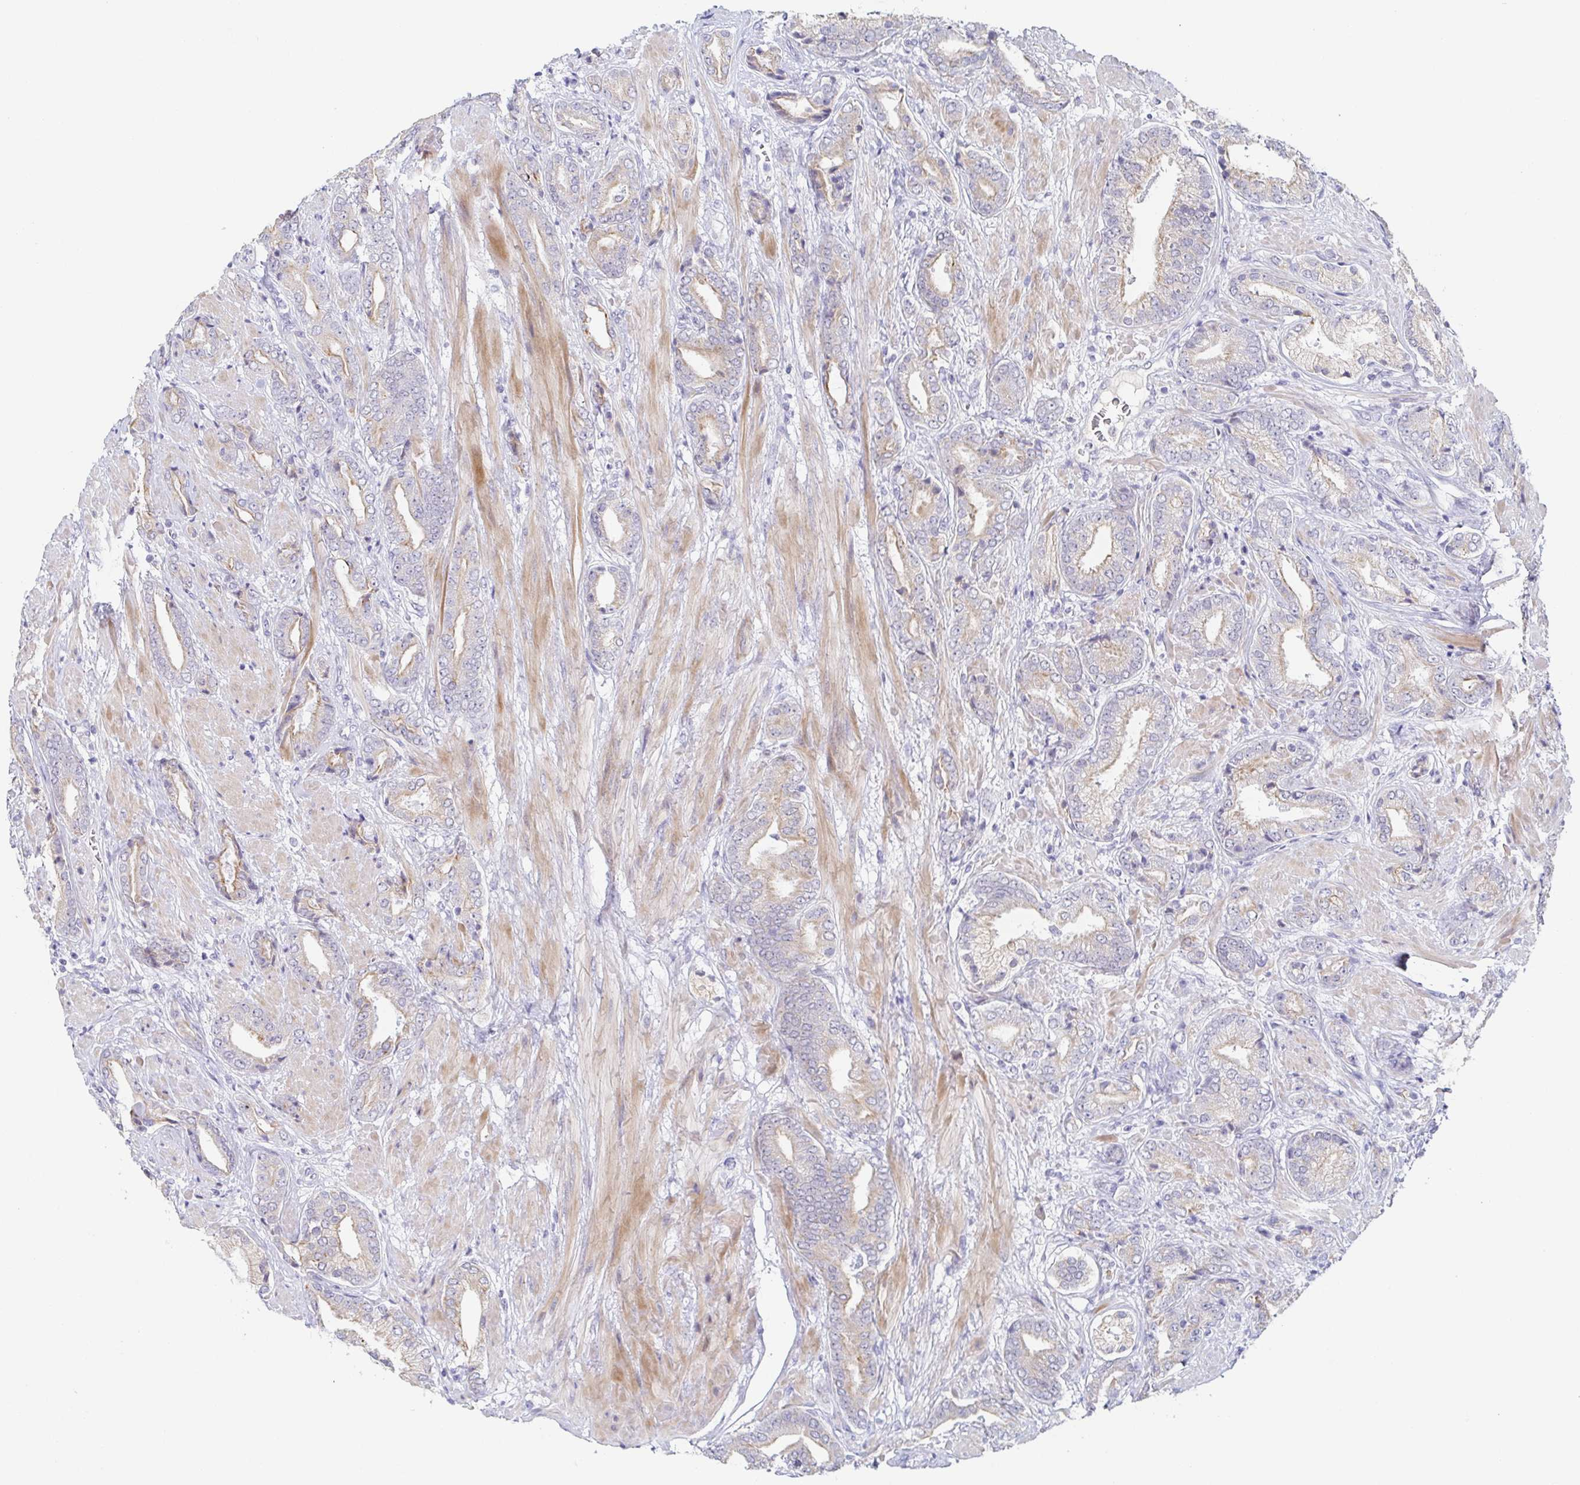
{"staining": {"intensity": "weak", "quantity": "25%-75%", "location": "cytoplasmic/membranous"}, "tissue": "prostate cancer", "cell_type": "Tumor cells", "image_type": "cancer", "snomed": [{"axis": "morphology", "description": "Adenocarcinoma, High grade"}, {"axis": "topography", "description": "Prostate"}], "caption": "DAB (3,3'-diaminobenzidine) immunohistochemical staining of human prostate cancer (adenocarcinoma (high-grade)) exhibits weak cytoplasmic/membranous protein expression in approximately 25%-75% of tumor cells.", "gene": "RHOV", "patient": {"sex": "male", "age": 56}}